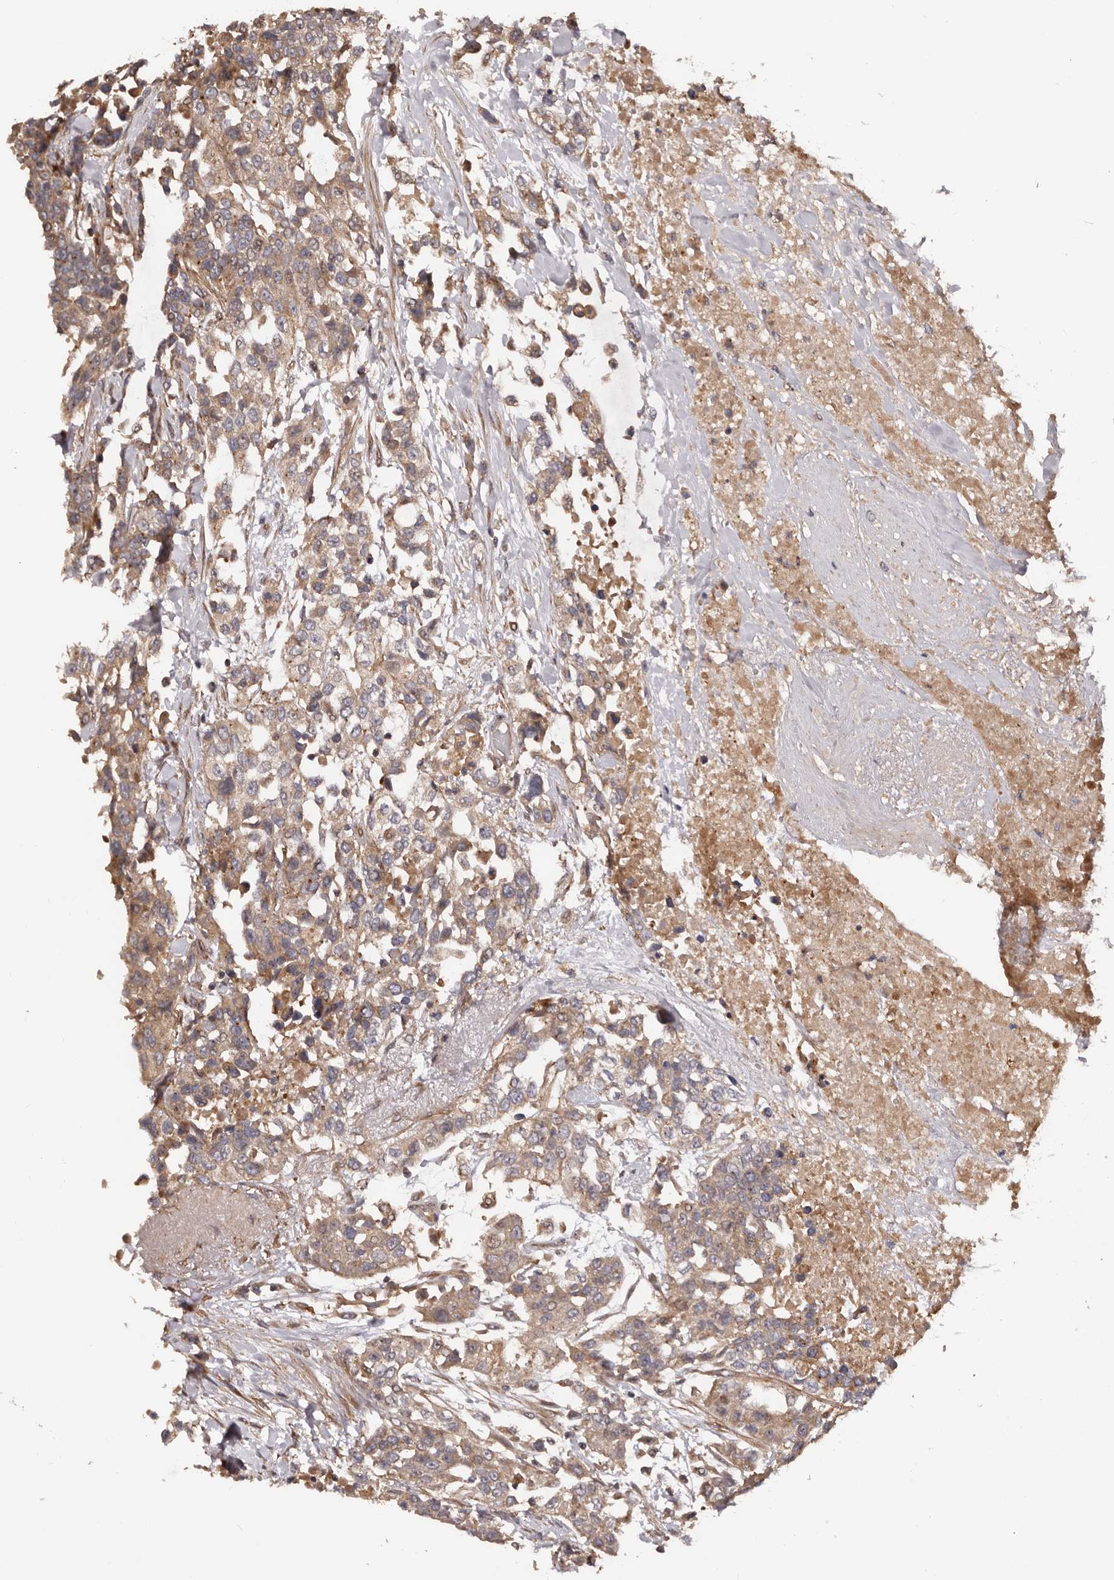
{"staining": {"intensity": "moderate", "quantity": ">75%", "location": "cytoplasmic/membranous"}, "tissue": "urothelial cancer", "cell_type": "Tumor cells", "image_type": "cancer", "snomed": [{"axis": "morphology", "description": "Urothelial carcinoma, High grade"}, {"axis": "topography", "description": "Urinary bladder"}], "caption": "High-power microscopy captured an immunohistochemistry (IHC) histopathology image of urothelial carcinoma (high-grade), revealing moderate cytoplasmic/membranous positivity in approximately >75% of tumor cells. (DAB (3,3'-diaminobenzidine) IHC with brightfield microscopy, high magnification).", "gene": "GTPBP1", "patient": {"sex": "female", "age": 80}}